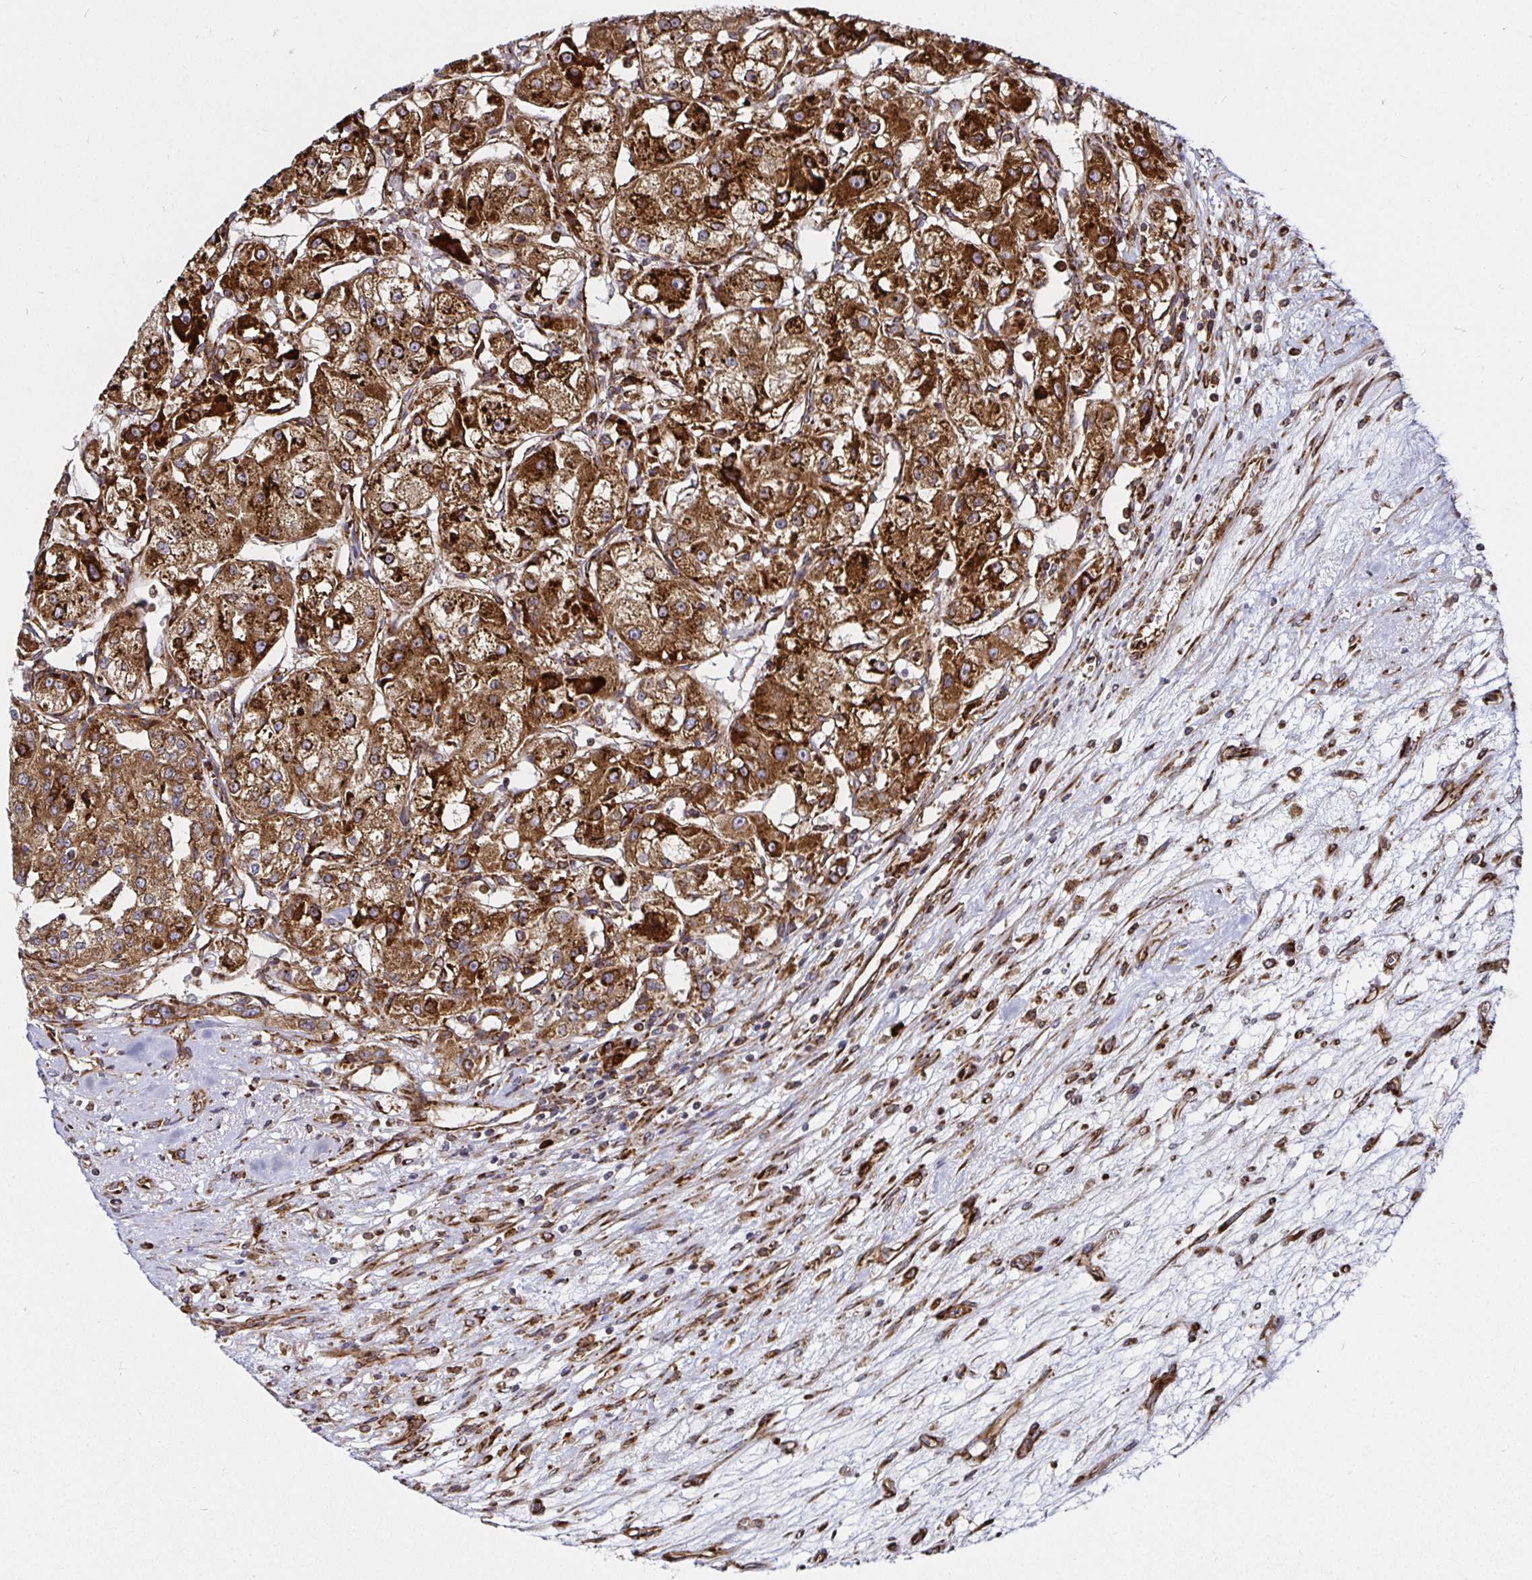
{"staining": {"intensity": "strong", "quantity": ">75%", "location": "cytoplasmic/membranous"}, "tissue": "renal cancer", "cell_type": "Tumor cells", "image_type": "cancer", "snomed": [{"axis": "morphology", "description": "Adenocarcinoma, NOS"}, {"axis": "topography", "description": "Kidney"}], "caption": "Renal cancer was stained to show a protein in brown. There is high levels of strong cytoplasmic/membranous expression in approximately >75% of tumor cells.", "gene": "SMYD3", "patient": {"sex": "female", "age": 63}}